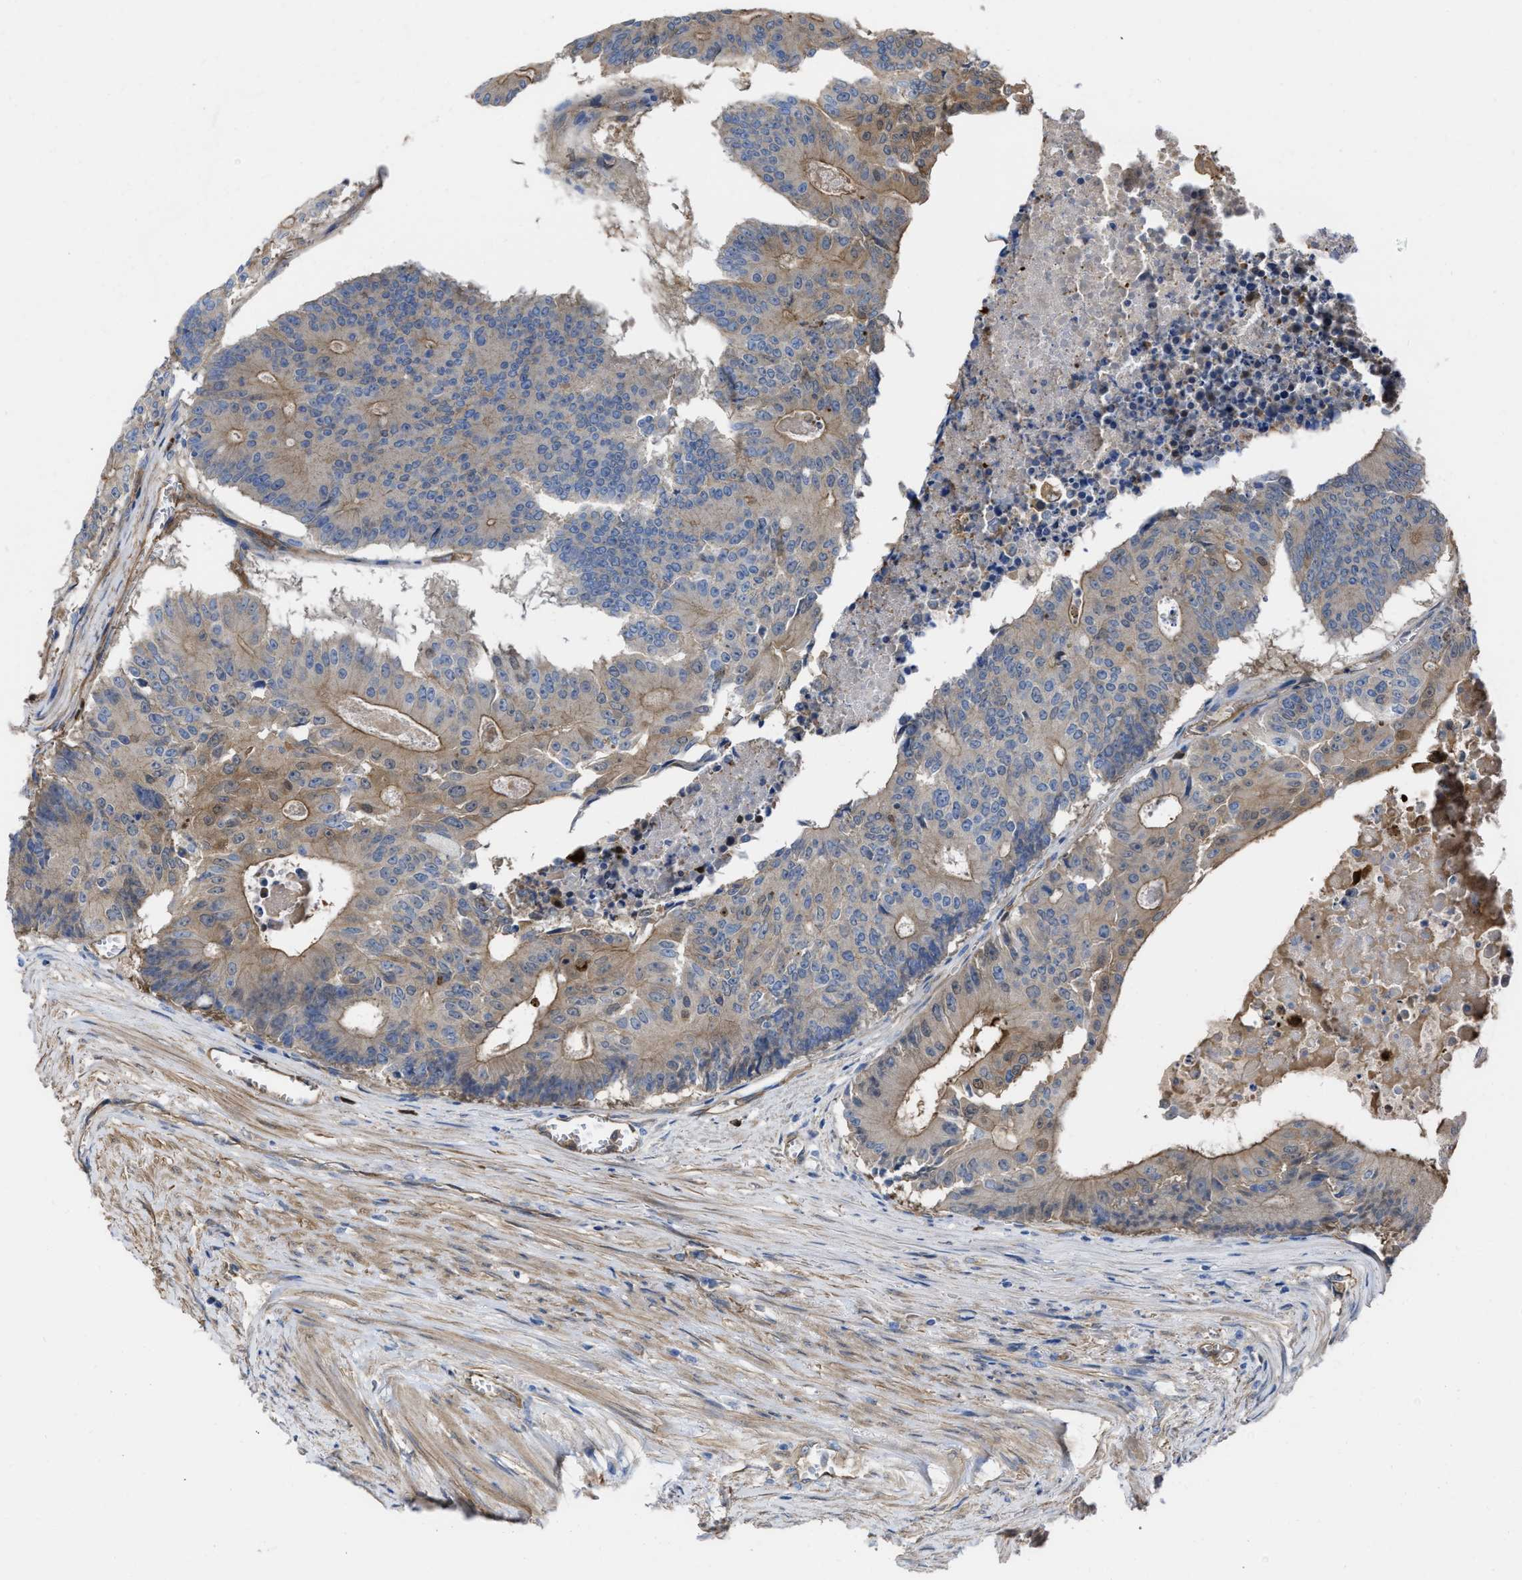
{"staining": {"intensity": "weak", "quantity": "<25%", "location": "cytoplasmic/membranous"}, "tissue": "colorectal cancer", "cell_type": "Tumor cells", "image_type": "cancer", "snomed": [{"axis": "morphology", "description": "Adenocarcinoma, NOS"}, {"axis": "topography", "description": "Colon"}], "caption": "Tumor cells show no significant positivity in adenocarcinoma (colorectal).", "gene": "TRIOBP", "patient": {"sex": "male", "age": 87}}